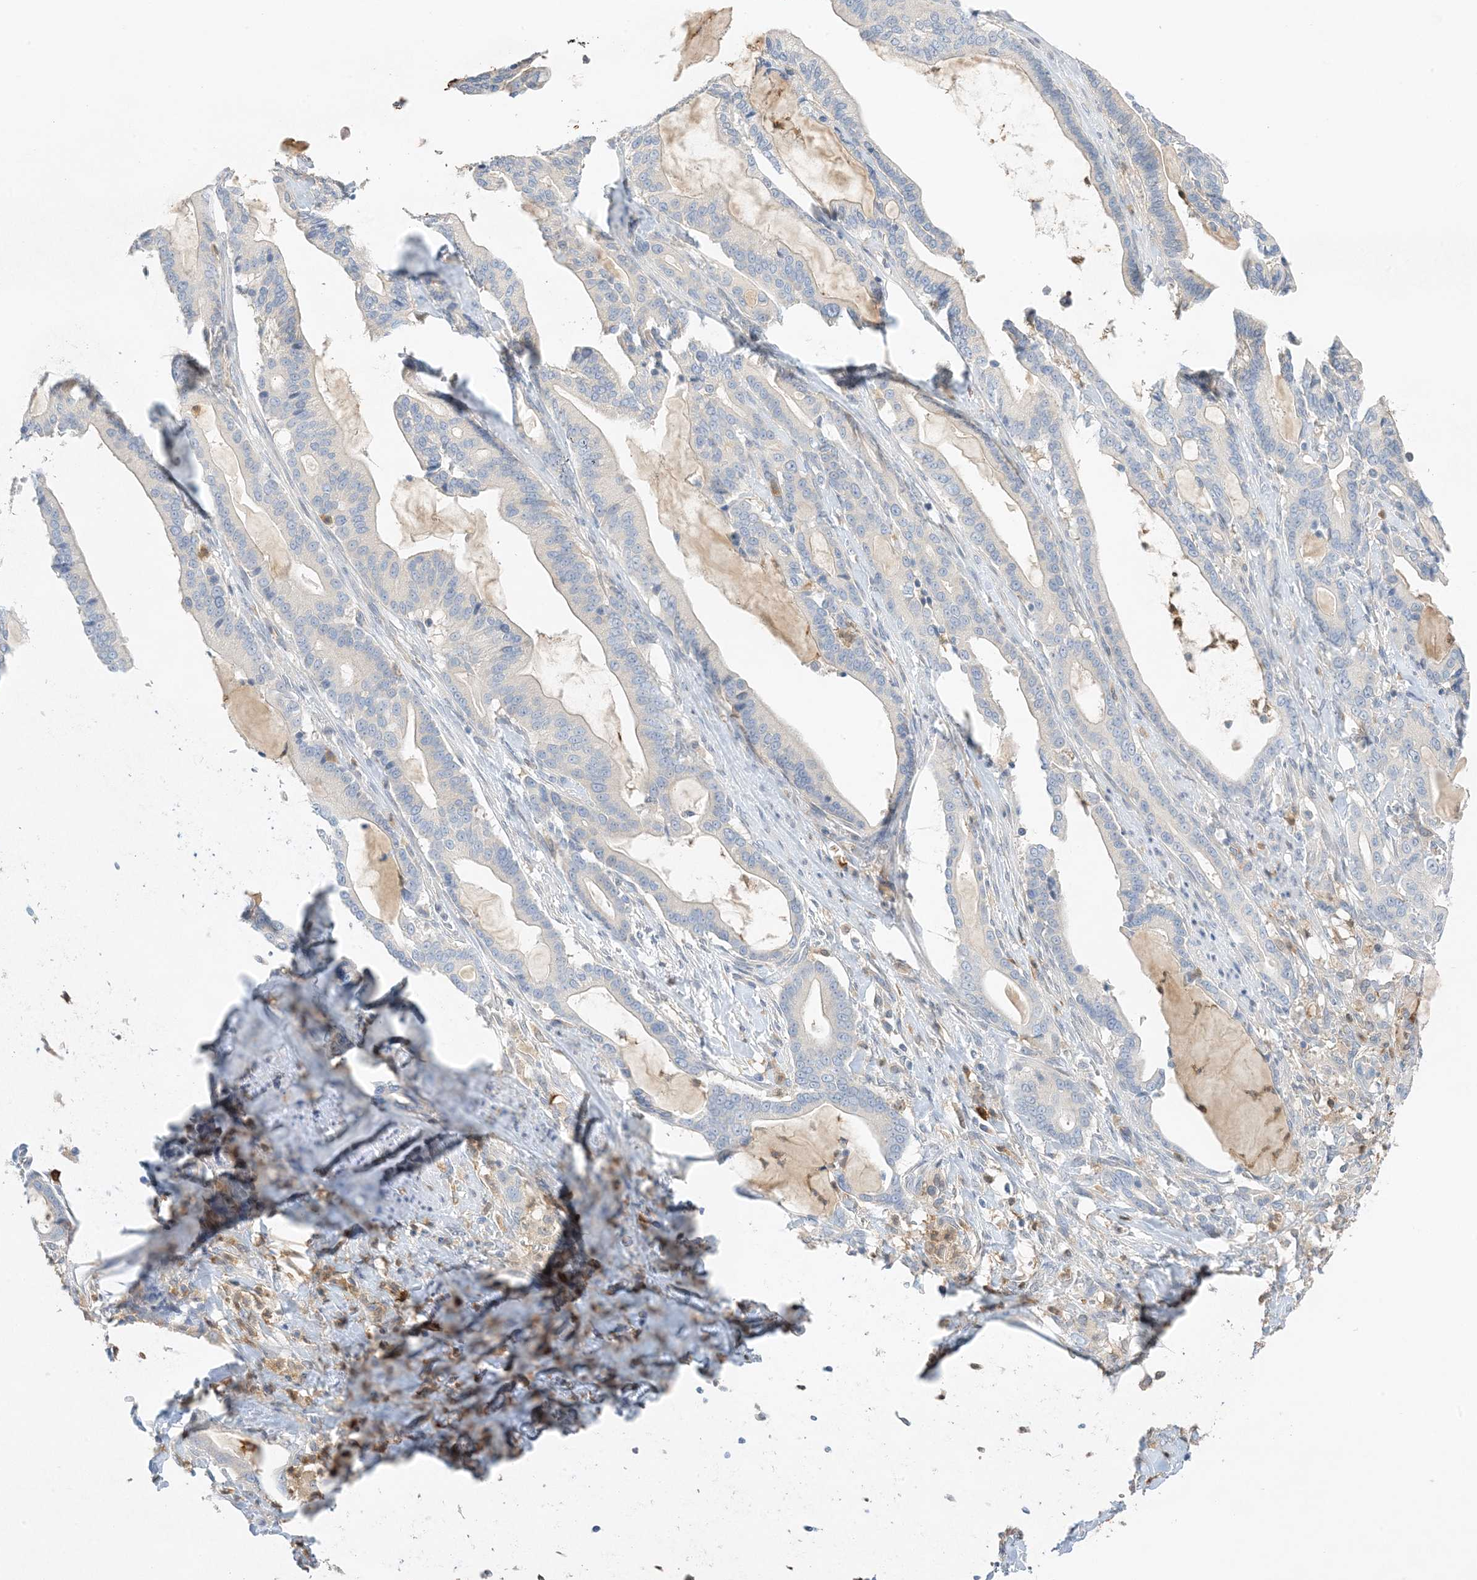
{"staining": {"intensity": "negative", "quantity": "none", "location": "none"}, "tissue": "pancreatic cancer", "cell_type": "Tumor cells", "image_type": "cancer", "snomed": [{"axis": "morphology", "description": "Adenocarcinoma, NOS"}, {"axis": "topography", "description": "Pancreas"}], "caption": "The IHC image has no significant staining in tumor cells of pancreatic adenocarcinoma tissue.", "gene": "KIFBP", "patient": {"sex": "male", "age": 63}}